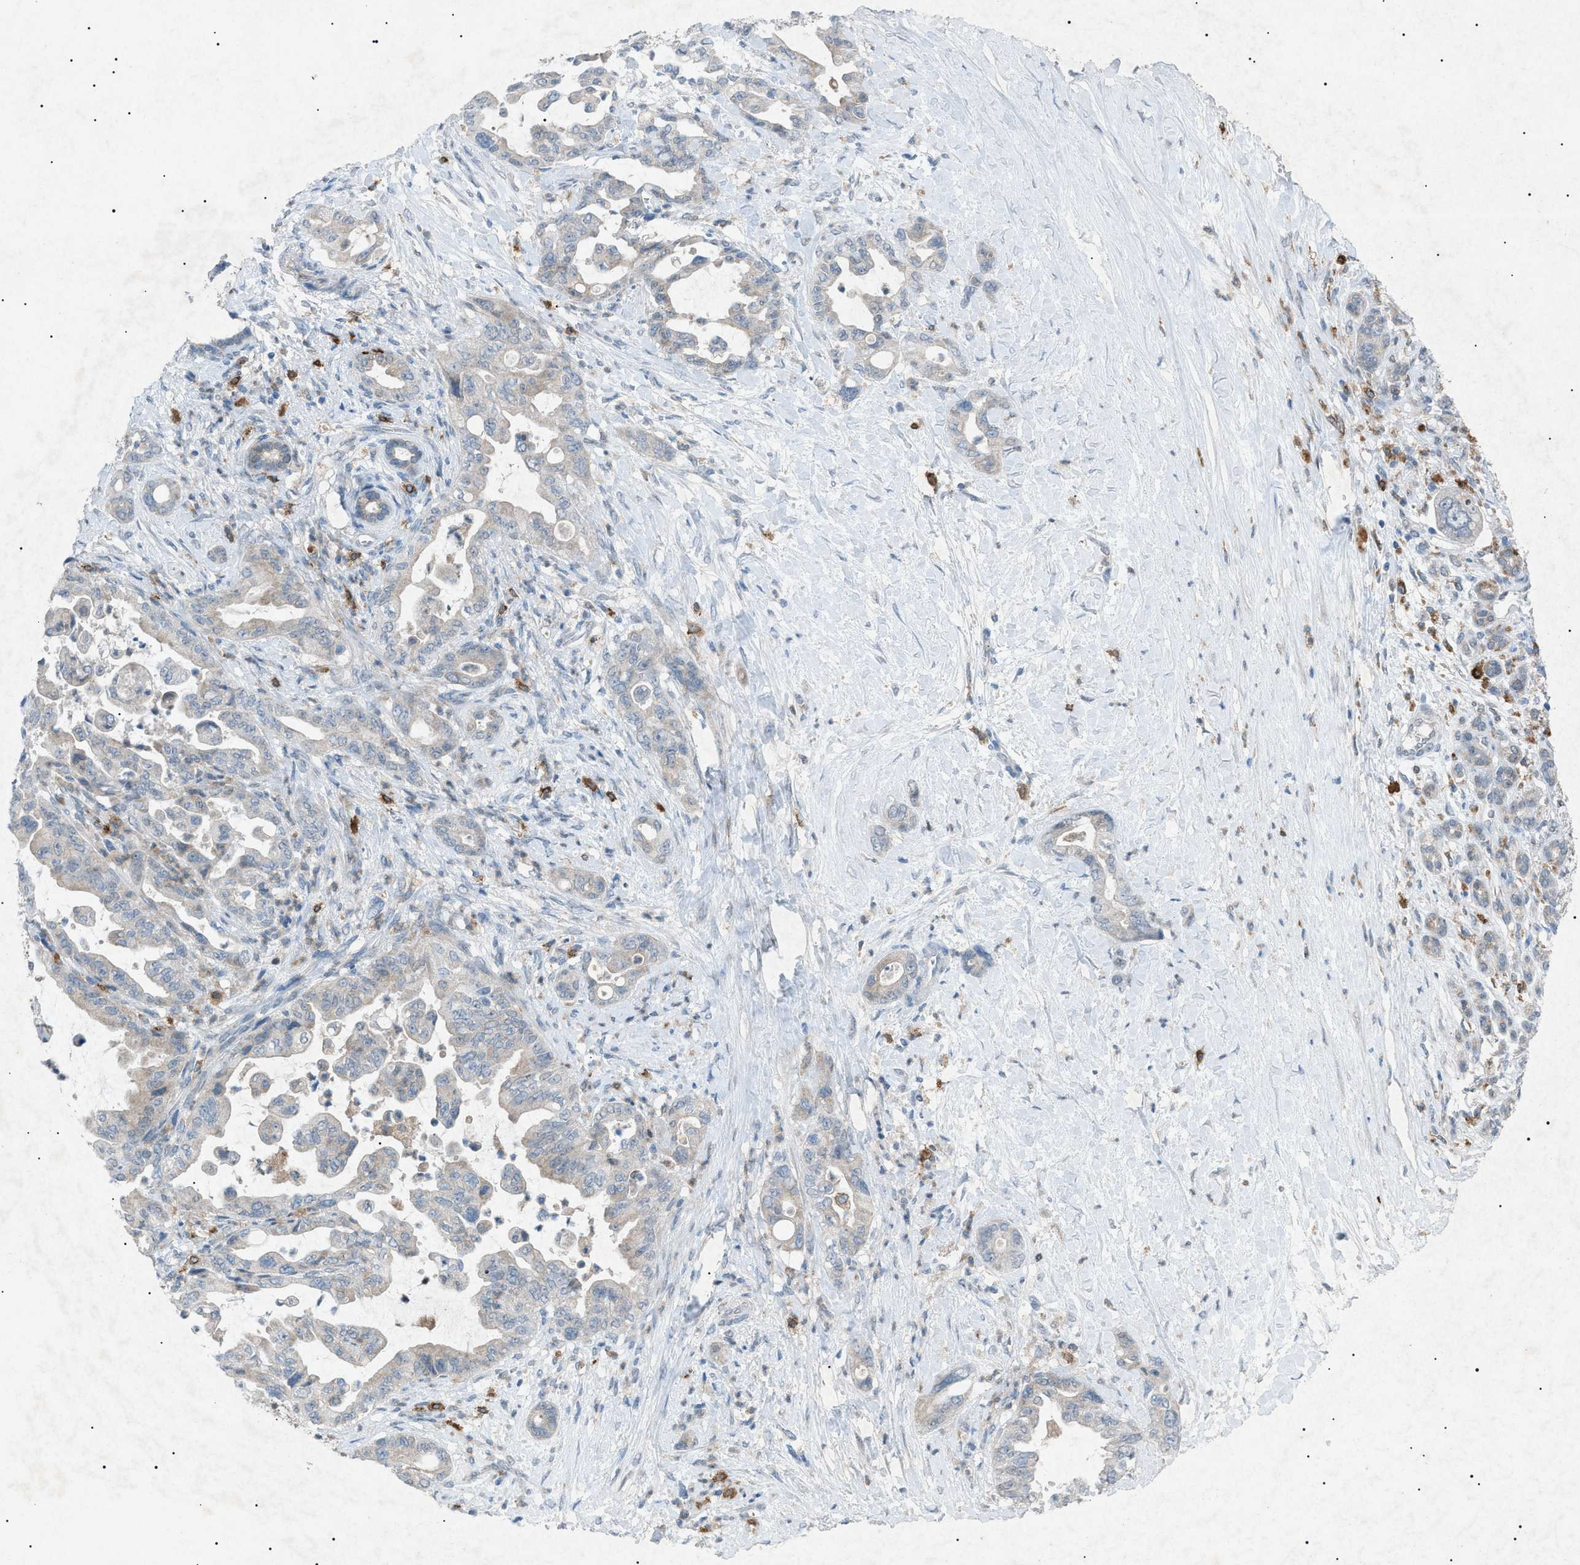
{"staining": {"intensity": "negative", "quantity": "none", "location": "none"}, "tissue": "pancreatic cancer", "cell_type": "Tumor cells", "image_type": "cancer", "snomed": [{"axis": "morphology", "description": "Adenocarcinoma, NOS"}, {"axis": "topography", "description": "Pancreas"}], "caption": "Immunohistochemistry micrograph of human pancreatic cancer (adenocarcinoma) stained for a protein (brown), which exhibits no staining in tumor cells.", "gene": "BTK", "patient": {"sex": "male", "age": 70}}